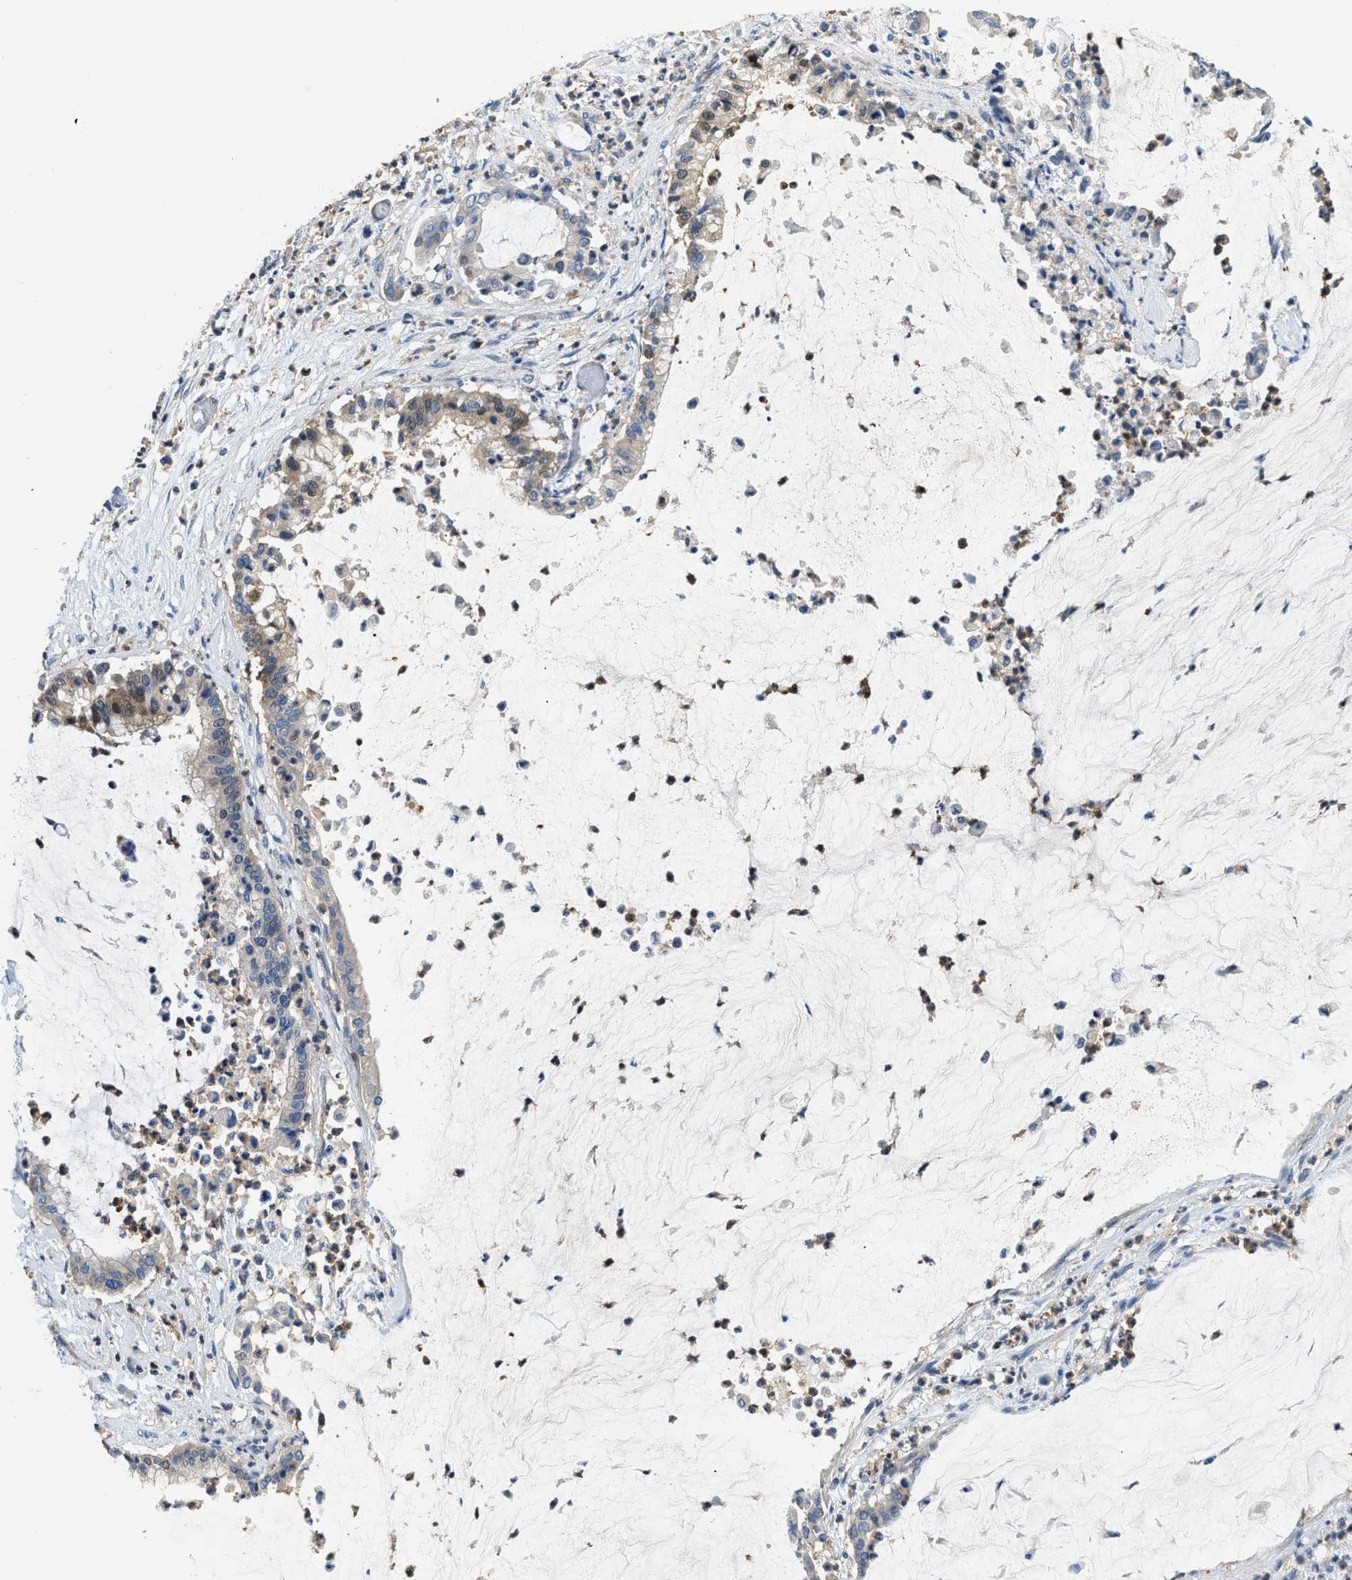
{"staining": {"intensity": "weak", "quantity": "<25%", "location": "cytoplasmic/membranous,nuclear"}, "tissue": "pancreatic cancer", "cell_type": "Tumor cells", "image_type": "cancer", "snomed": [{"axis": "morphology", "description": "Adenocarcinoma, NOS"}, {"axis": "topography", "description": "Pancreas"}], "caption": "Tumor cells are negative for brown protein staining in pancreatic cancer (adenocarcinoma). (DAB (3,3'-diaminobenzidine) IHC, high magnification).", "gene": "TOX", "patient": {"sex": "male", "age": 41}}